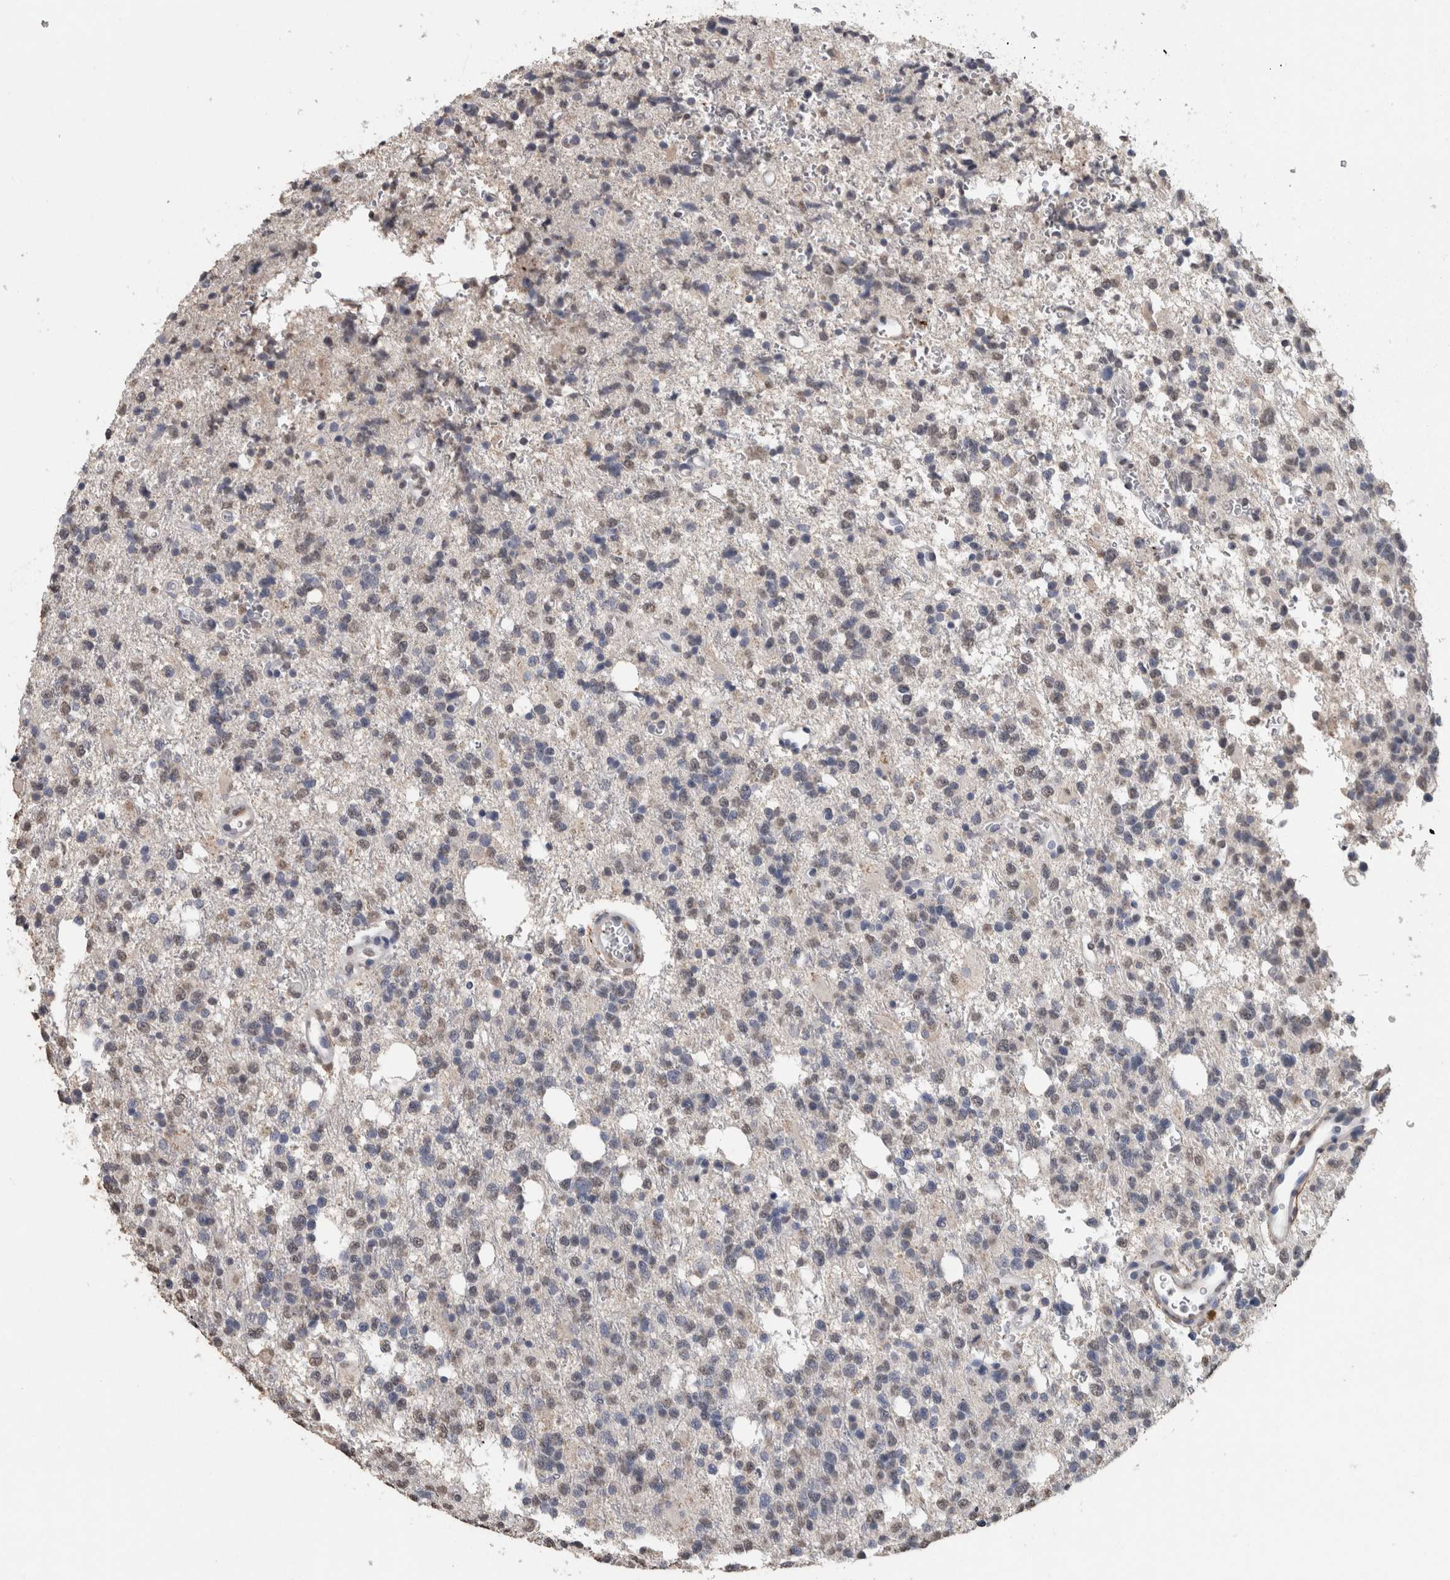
{"staining": {"intensity": "weak", "quantity": "<25%", "location": "nuclear"}, "tissue": "glioma", "cell_type": "Tumor cells", "image_type": "cancer", "snomed": [{"axis": "morphology", "description": "Glioma, malignant, High grade"}, {"axis": "topography", "description": "Brain"}], "caption": "This histopathology image is of glioma stained with immunohistochemistry (IHC) to label a protein in brown with the nuclei are counter-stained blue. There is no positivity in tumor cells. (DAB (3,3'-diaminobenzidine) immunohistochemistry, high magnification).", "gene": "LTBP1", "patient": {"sex": "female", "age": 62}}